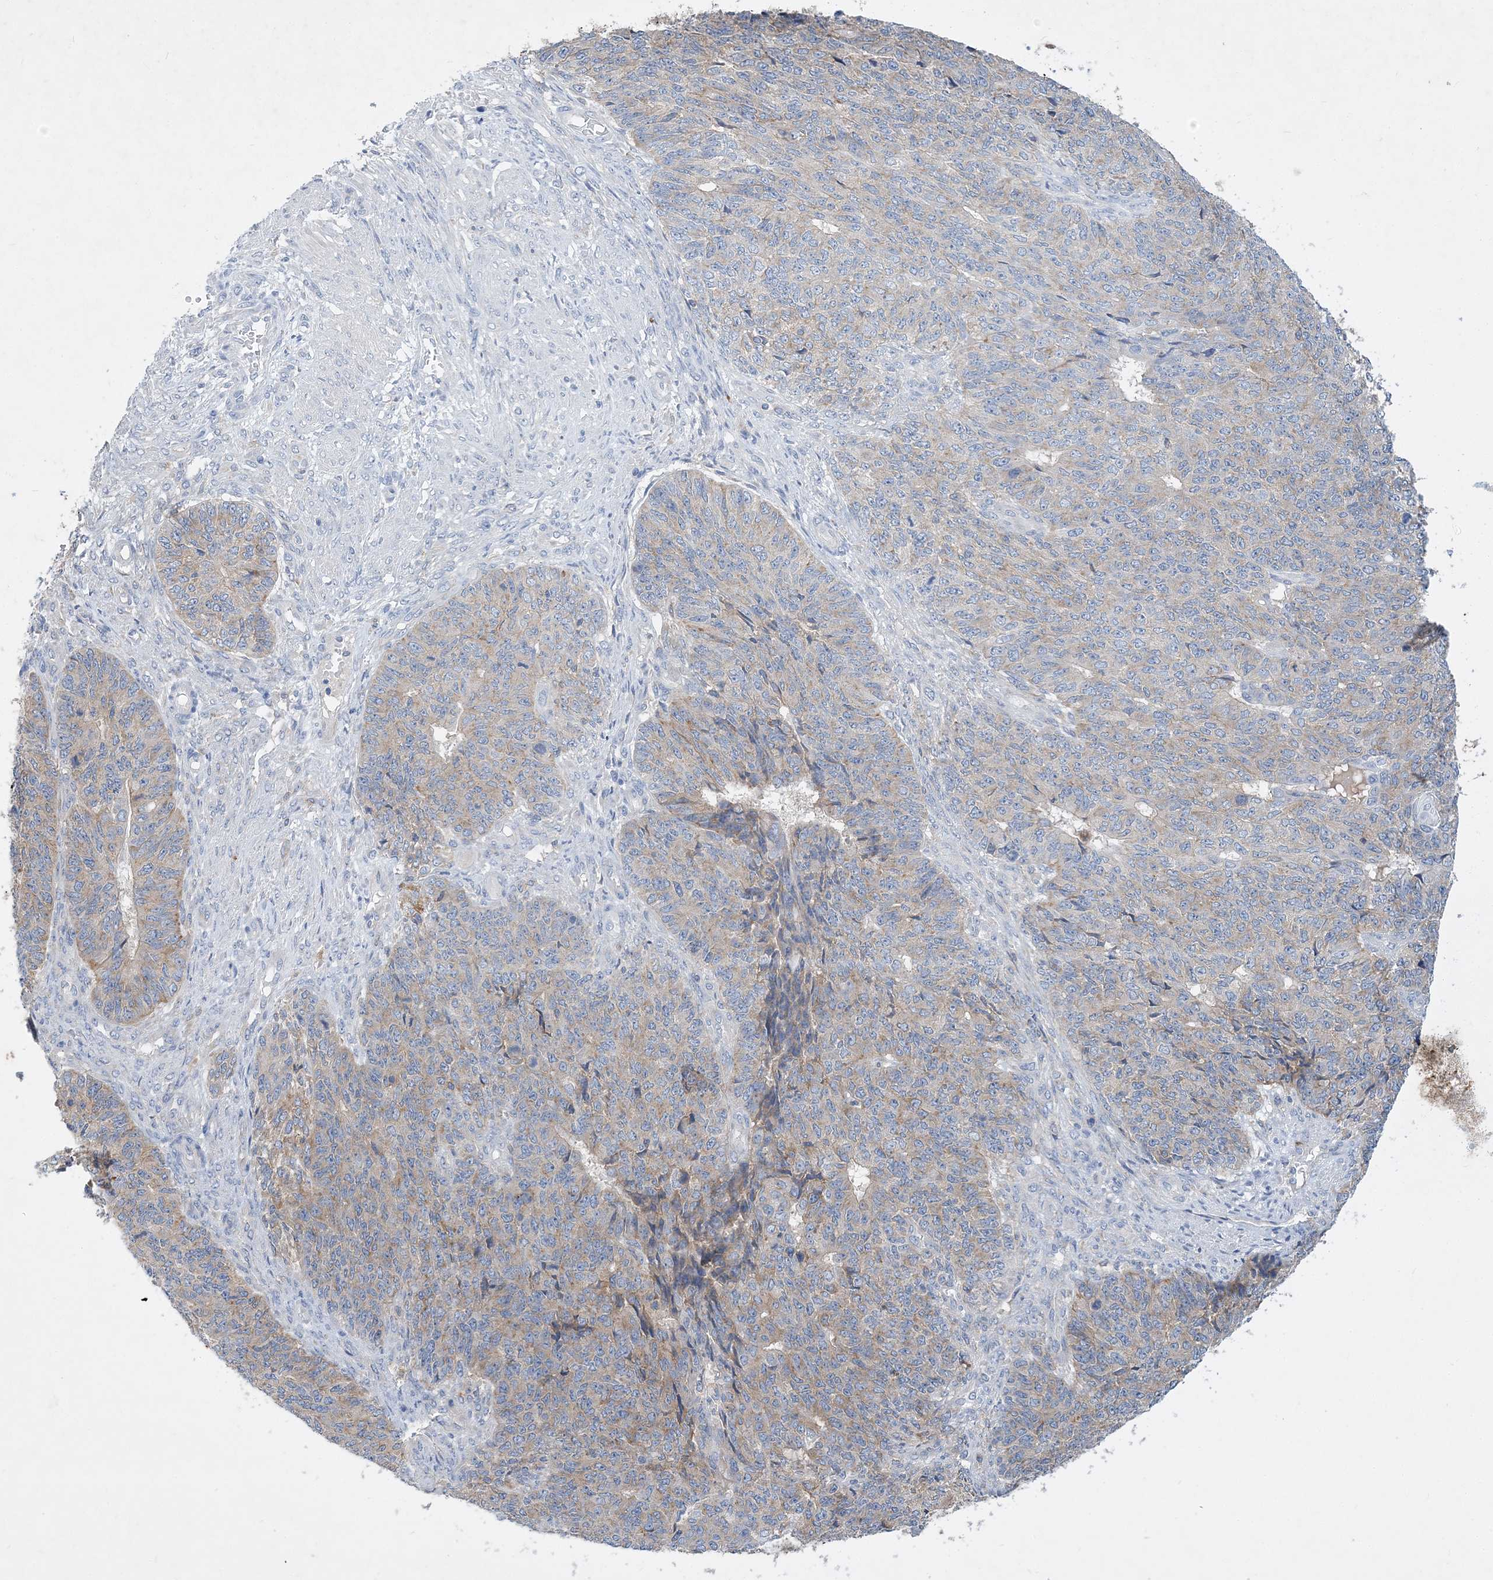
{"staining": {"intensity": "weak", "quantity": "25%-75%", "location": "cytoplasmic/membranous"}, "tissue": "endometrial cancer", "cell_type": "Tumor cells", "image_type": "cancer", "snomed": [{"axis": "morphology", "description": "Adenocarcinoma, NOS"}, {"axis": "topography", "description": "Endometrium"}], "caption": "The histopathology image shows staining of endometrial cancer, revealing weak cytoplasmic/membranous protein positivity (brown color) within tumor cells. (IHC, brightfield microscopy, high magnification).", "gene": "GRINA", "patient": {"sex": "female", "age": 32}}